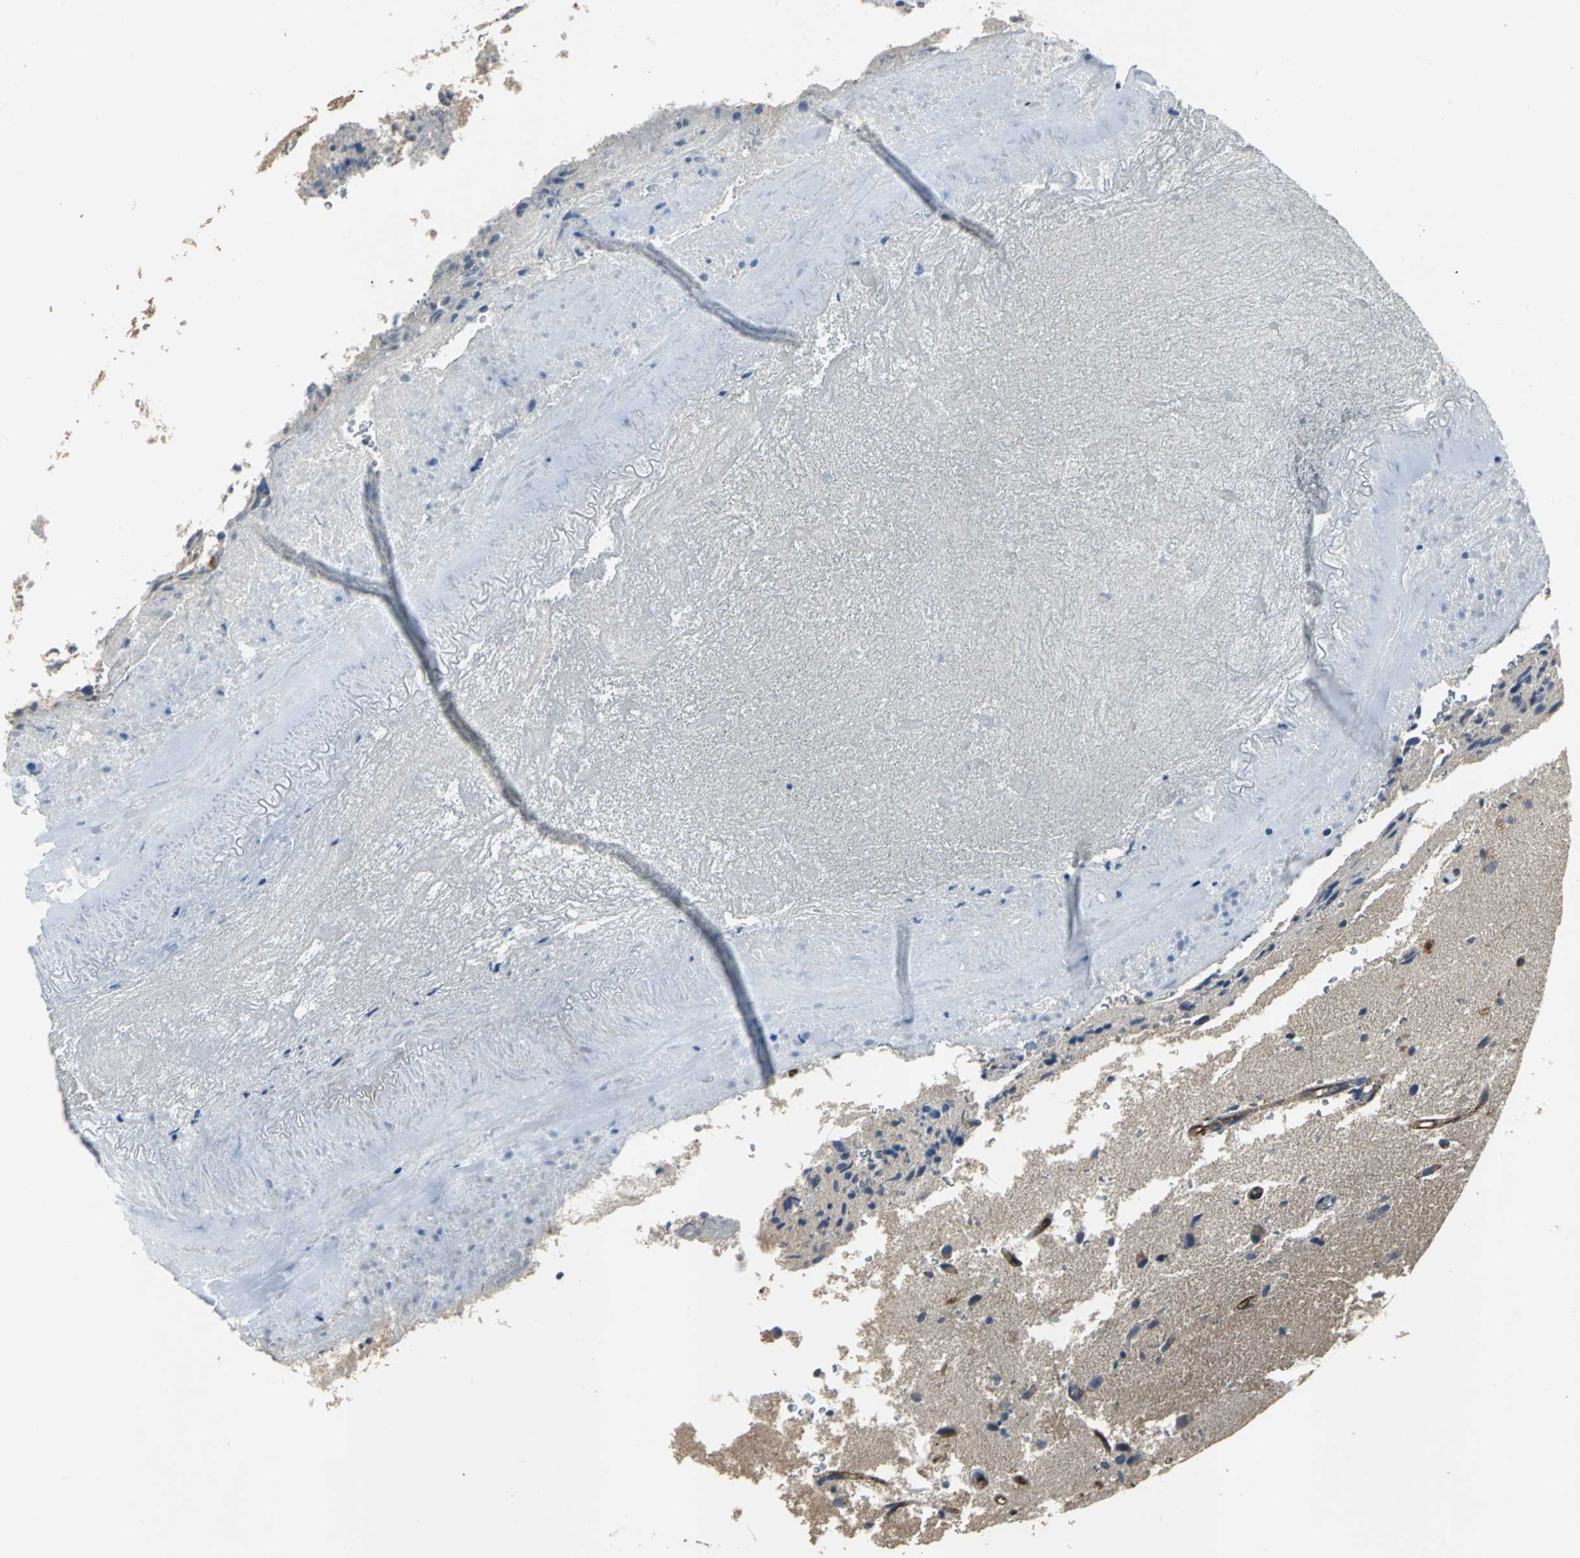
{"staining": {"intensity": "negative", "quantity": "none", "location": "none"}, "tissue": "glioma", "cell_type": "Tumor cells", "image_type": "cancer", "snomed": [{"axis": "morphology", "description": "Normal tissue, NOS"}, {"axis": "morphology", "description": "Glioma, malignant, High grade"}, {"axis": "topography", "description": "Cerebral cortex"}], "caption": "Glioma stained for a protein using immunohistochemistry displays no staining tumor cells.", "gene": "OCLN", "patient": {"sex": "male", "age": 75}}